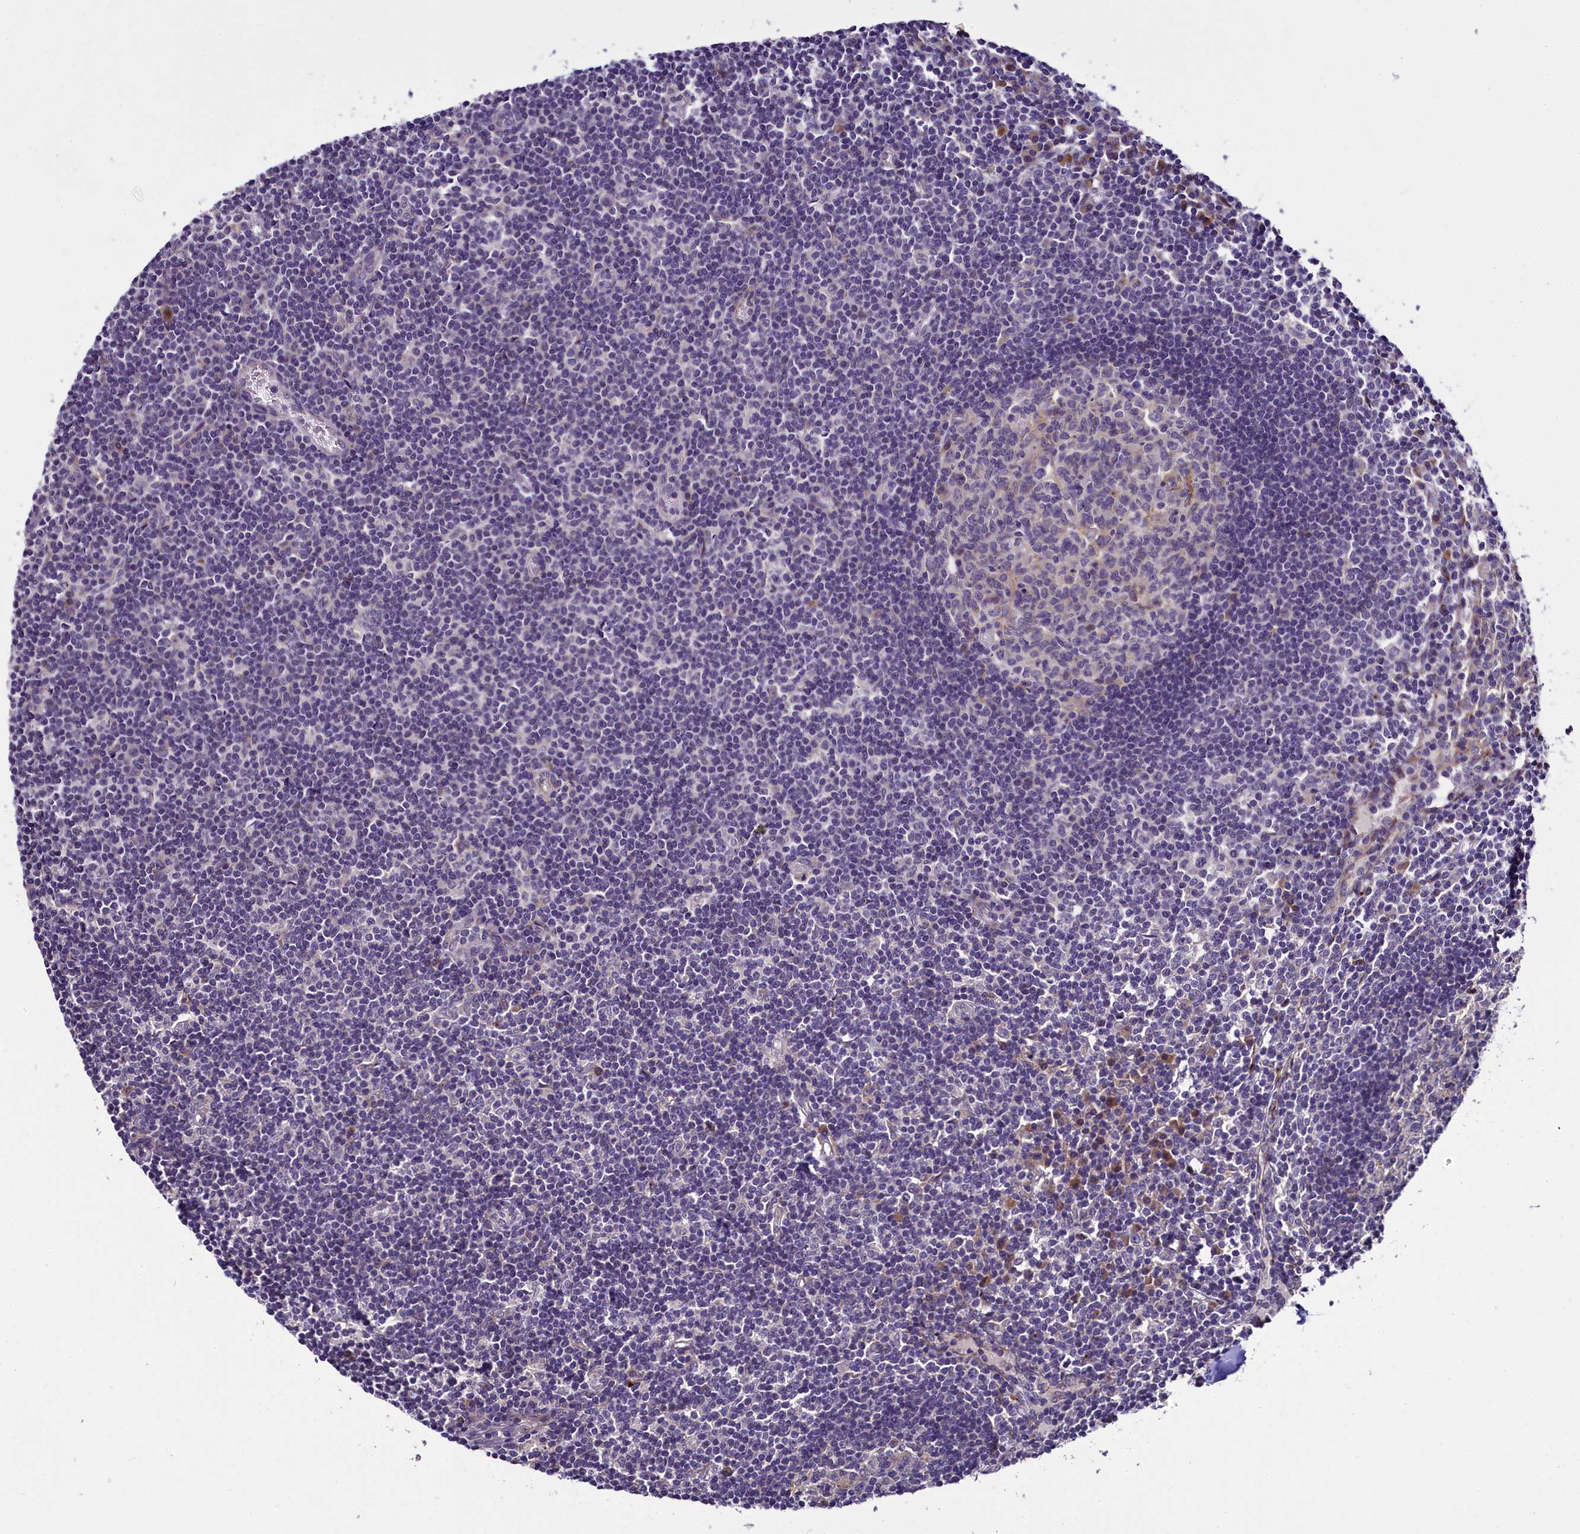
{"staining": {"intensity": "weak", "quantity": "<25%", "location": "cytoplasmic/membranous"}, "tissue": "lymph node", "cell_type": "Germinal center cells", "image_type": "normal", "snomed": [{"axis": "morphology", "description": "Normal tissue, NOS"}, {"axis": "topography", "description": "Lymph node"}], "caption": "Immunohistochemistry image of normal lymph node: lymph node stained with DAB demonstrates no significant protein expression in germinal center cells.", "gene": "MRC2", "patient": {"sex": "female", "age": 55}}